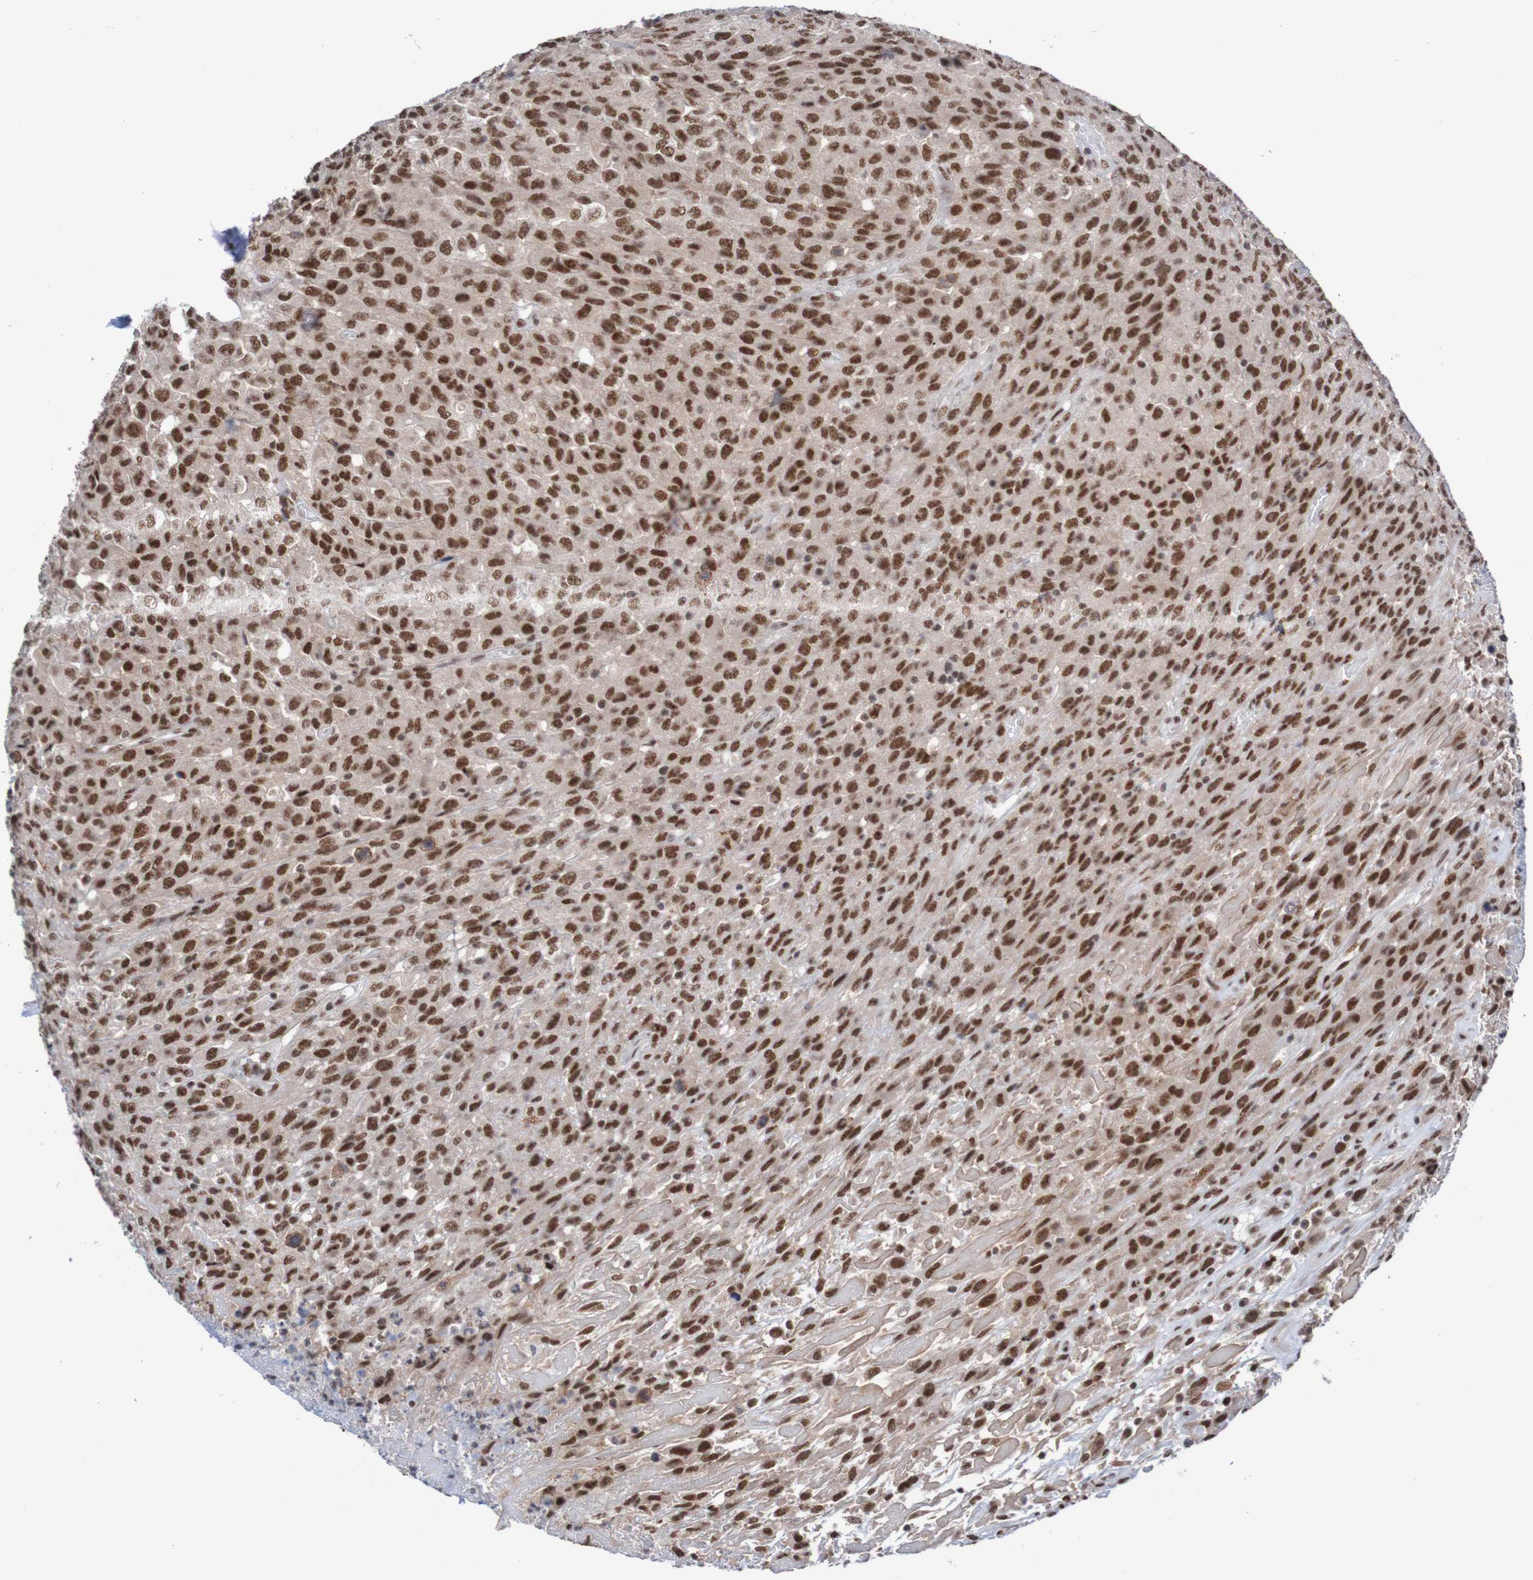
{"staining": {"intensity": "strong", "quantity": ">75%", "location": "nuclear"}, "tissue": "urothelial cancer", "cell_type": "Tumor cells", "image_type": "cancer", "snomed": [{"axis": "morphology", "description": "Urothelial carcinoma, High grade"}, {"axis": "topography", "description": "Urinary bladder"}], "caption": "Brown immunohistochemical staining in urothelial cancer shows strong nuclear positivity in about >75% of tumor cells. The staining was performed using DAB to visualize the protein expression in brown, while the nuclei were stained in blue with hematoxylin (Magnification: 20x).", "gene": "CDC5L", "patient": {"sex": "male", "age": 66}}